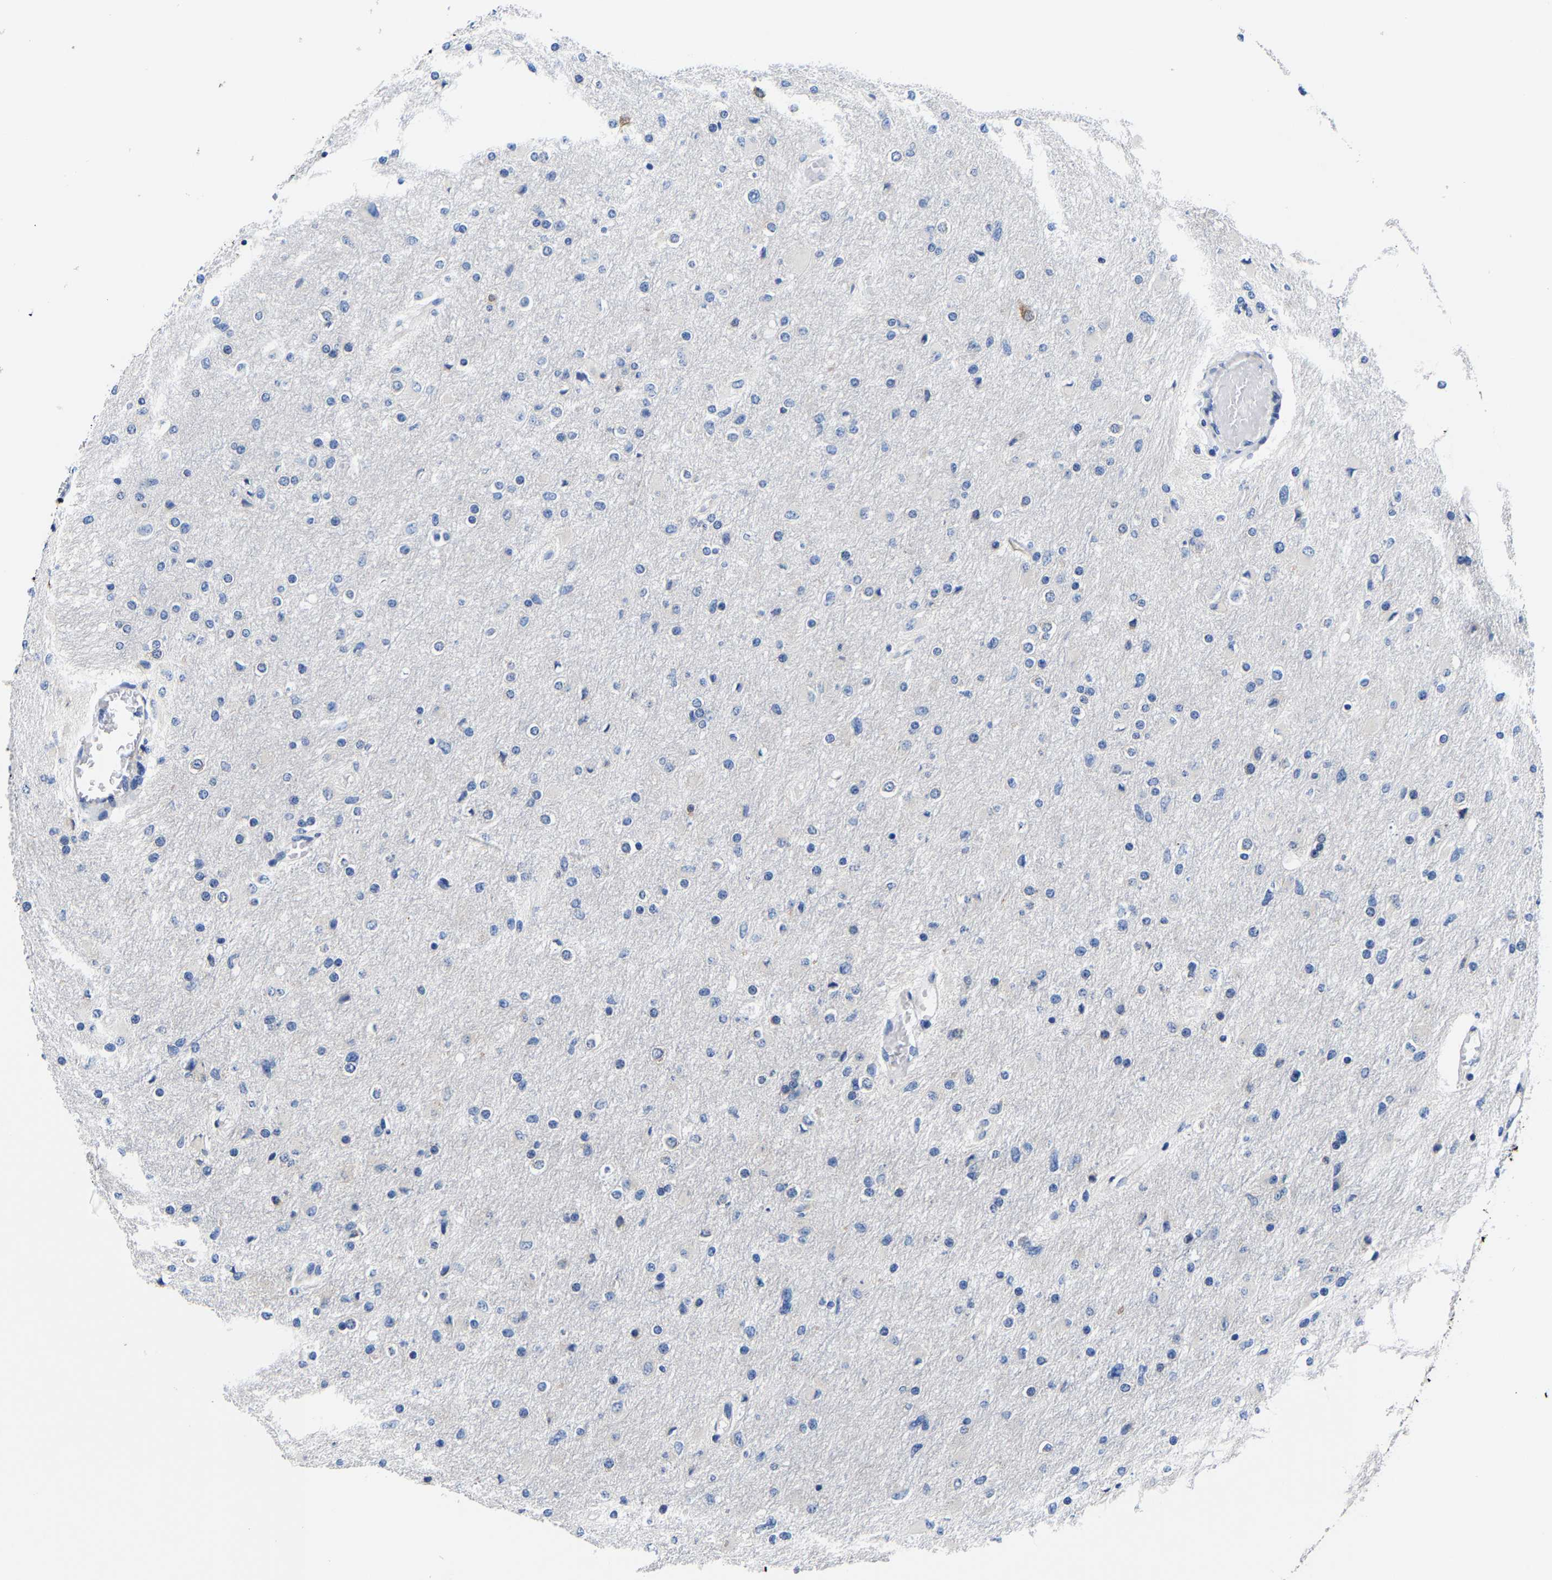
{"staining": {"intensity": "negative", "quantity": "none", "location": "none"}, "tissue": "glioma", "cell_type": "Tumor cells", "image_type": "cancer", "snomed": [{"axis": "morphology", "description": "Glioma, malignant, High grade"}, {"axis": "topography", "description": "Cerebral cortex"}], "caption": "DAB immunohistochemical staining of malignant high-grade glioma displays no significant positivity in tumor cells.", "gene": "SRPK2", "patient": {"sex": "female", "age": 36}}